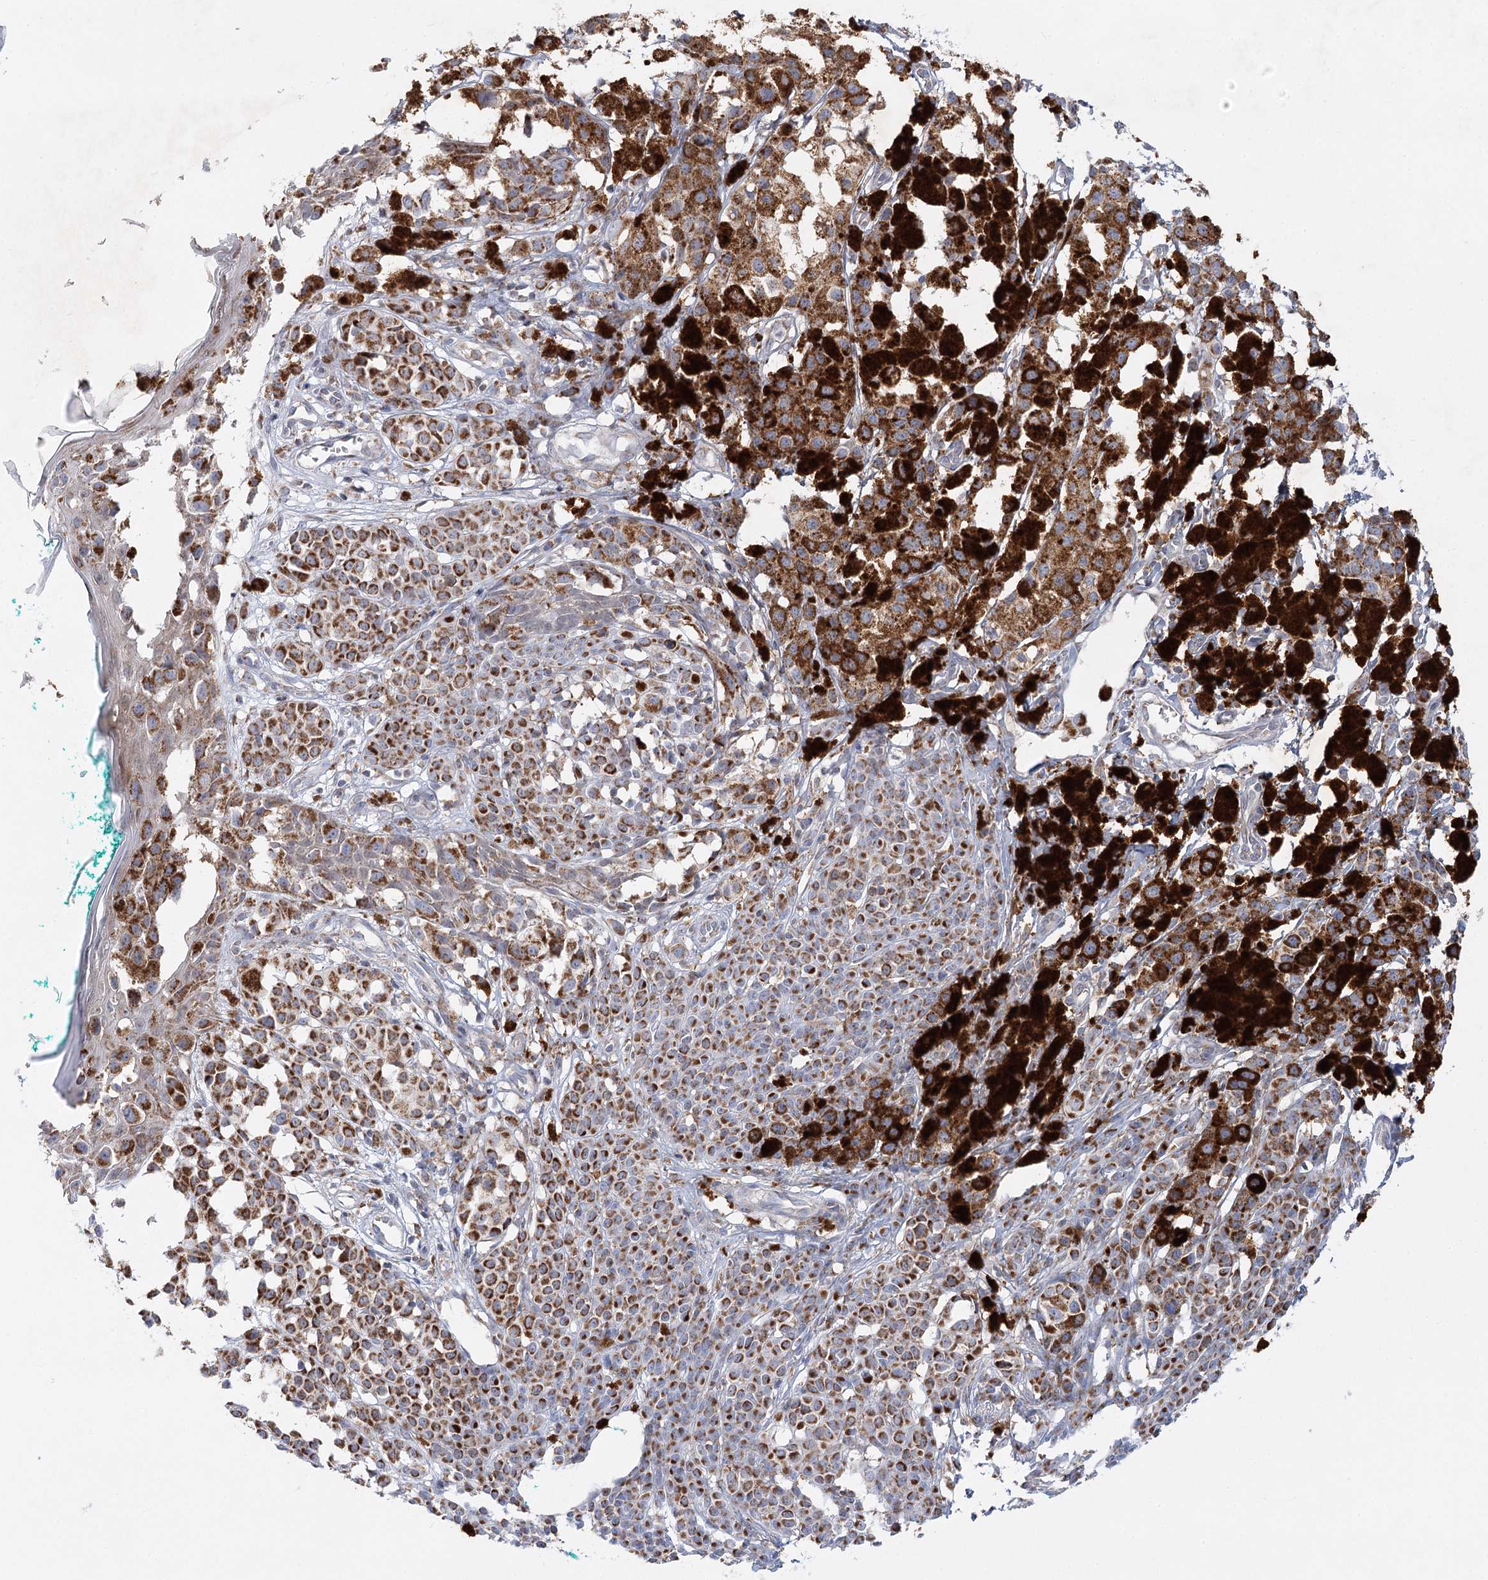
{"staining": {"intensity": "strong", "quantity": ">75%", "location": "cytoplasmic/membranous"}, "tissue": "melanoma", "cell_type": "Tumor cells", "image_type": "cancer", "snomed": [{"axis": "morphology", "description": "Malignant melanoma, NOS"}, {"axis": "topography", "description": "Skin of leg"}], "caption": "This is a photomicrograph of immunohistochemistry staining of malignant melanoma, which shows strong positivity in the cytoplasmic/membranous of tumor cells.", "gene": "TAS1R1", "patient": {"sex": "female", "age": 72}}